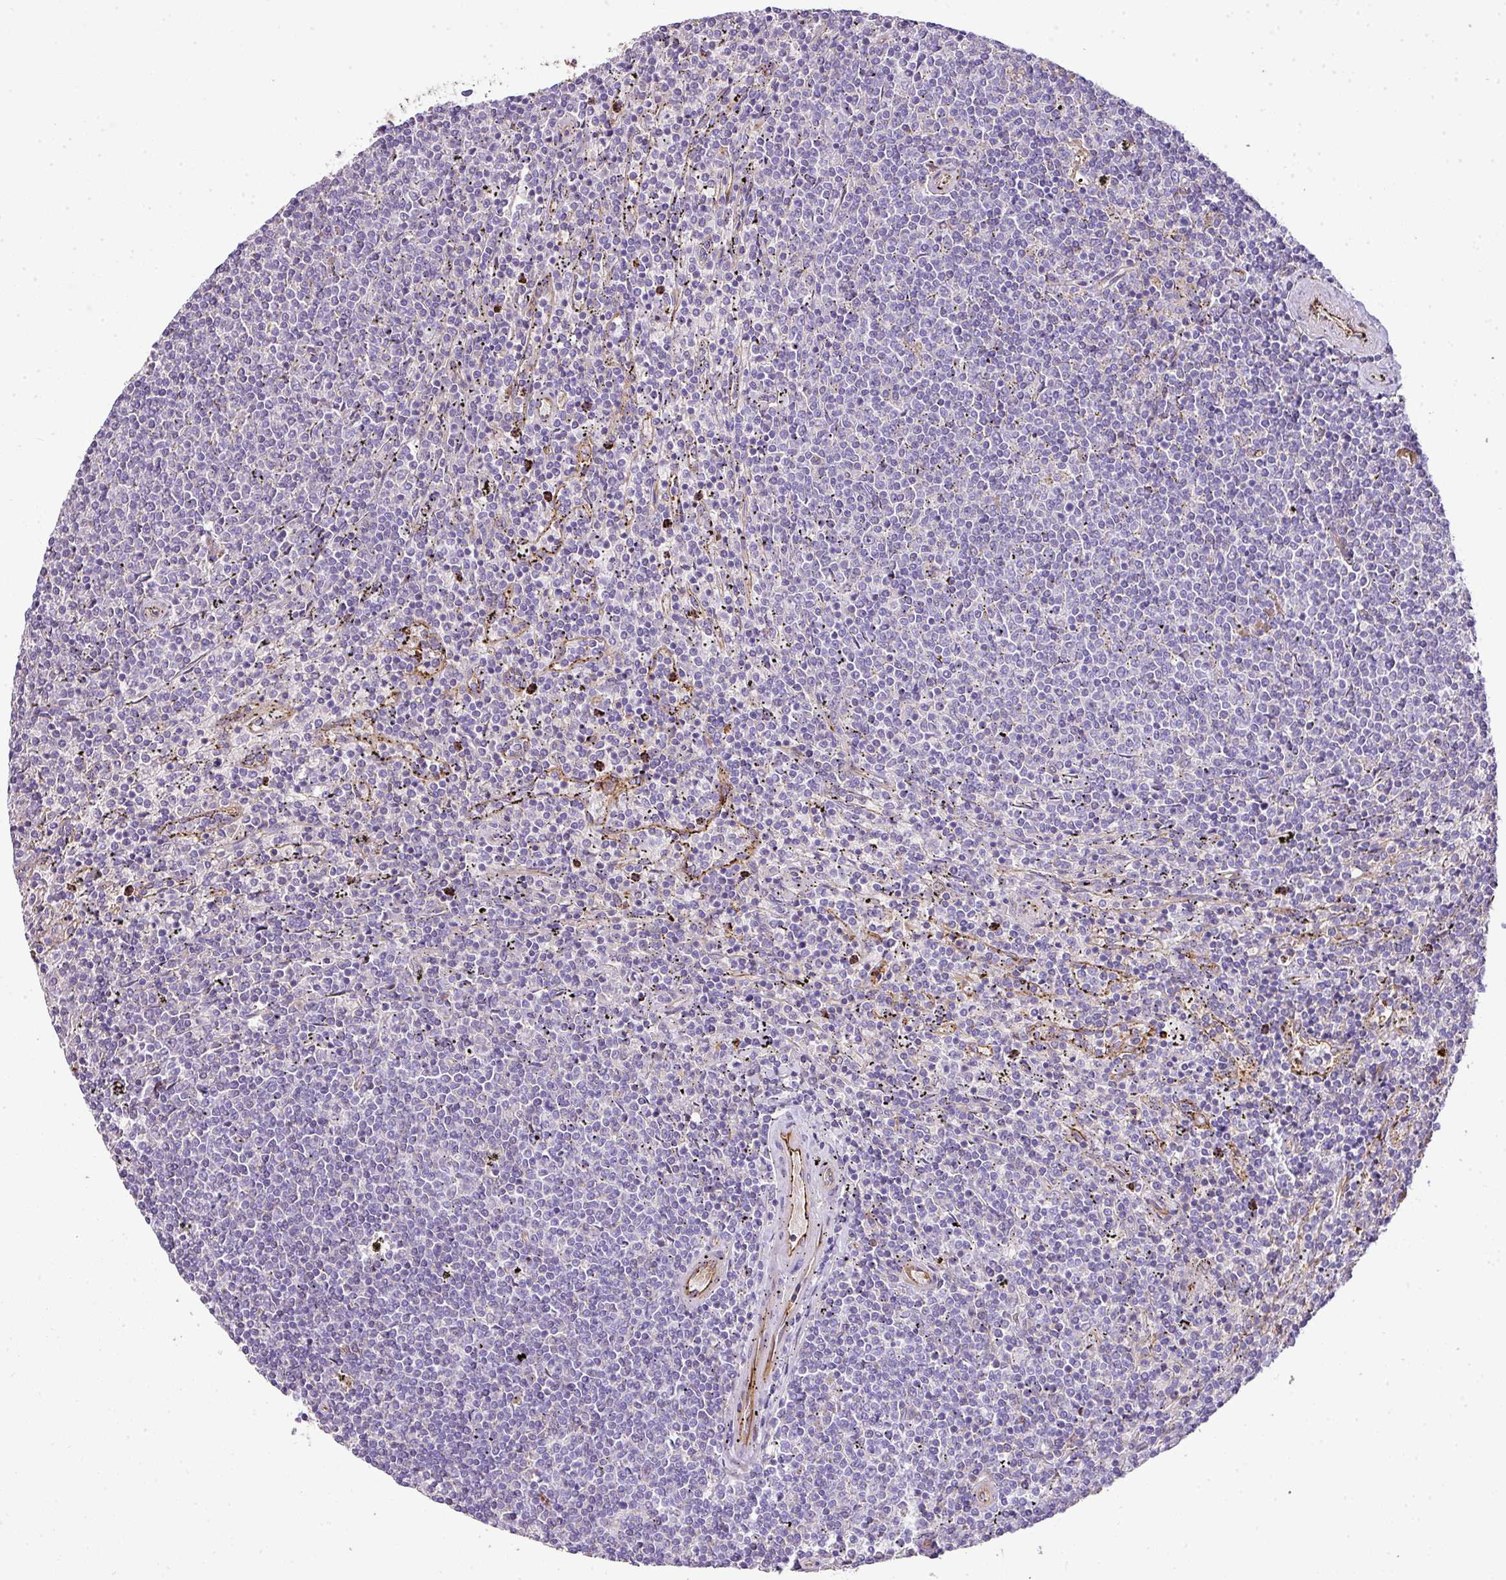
{"staining": {"intensity": "negative", "quantity": "none", "location": "none"}, "tissue": "lymphoma", "cell_type": "Tumor cells", "image_type": "cancer", "snomed": [{"axis": "morphology", "description": "Malignant lymphoma, non-Hodgkin's type, Low grade"}, {"axis": "topography", "description": "Spleen"}], "caption": "Immunohistochemistry (IHC) micrograph of neoplastic tissue: human lymphoma stained with DAB reveals no significant protein positivity in tumor cells.", "gene": "CTXN2", "patient": {"sex": "female", "age": 50}}